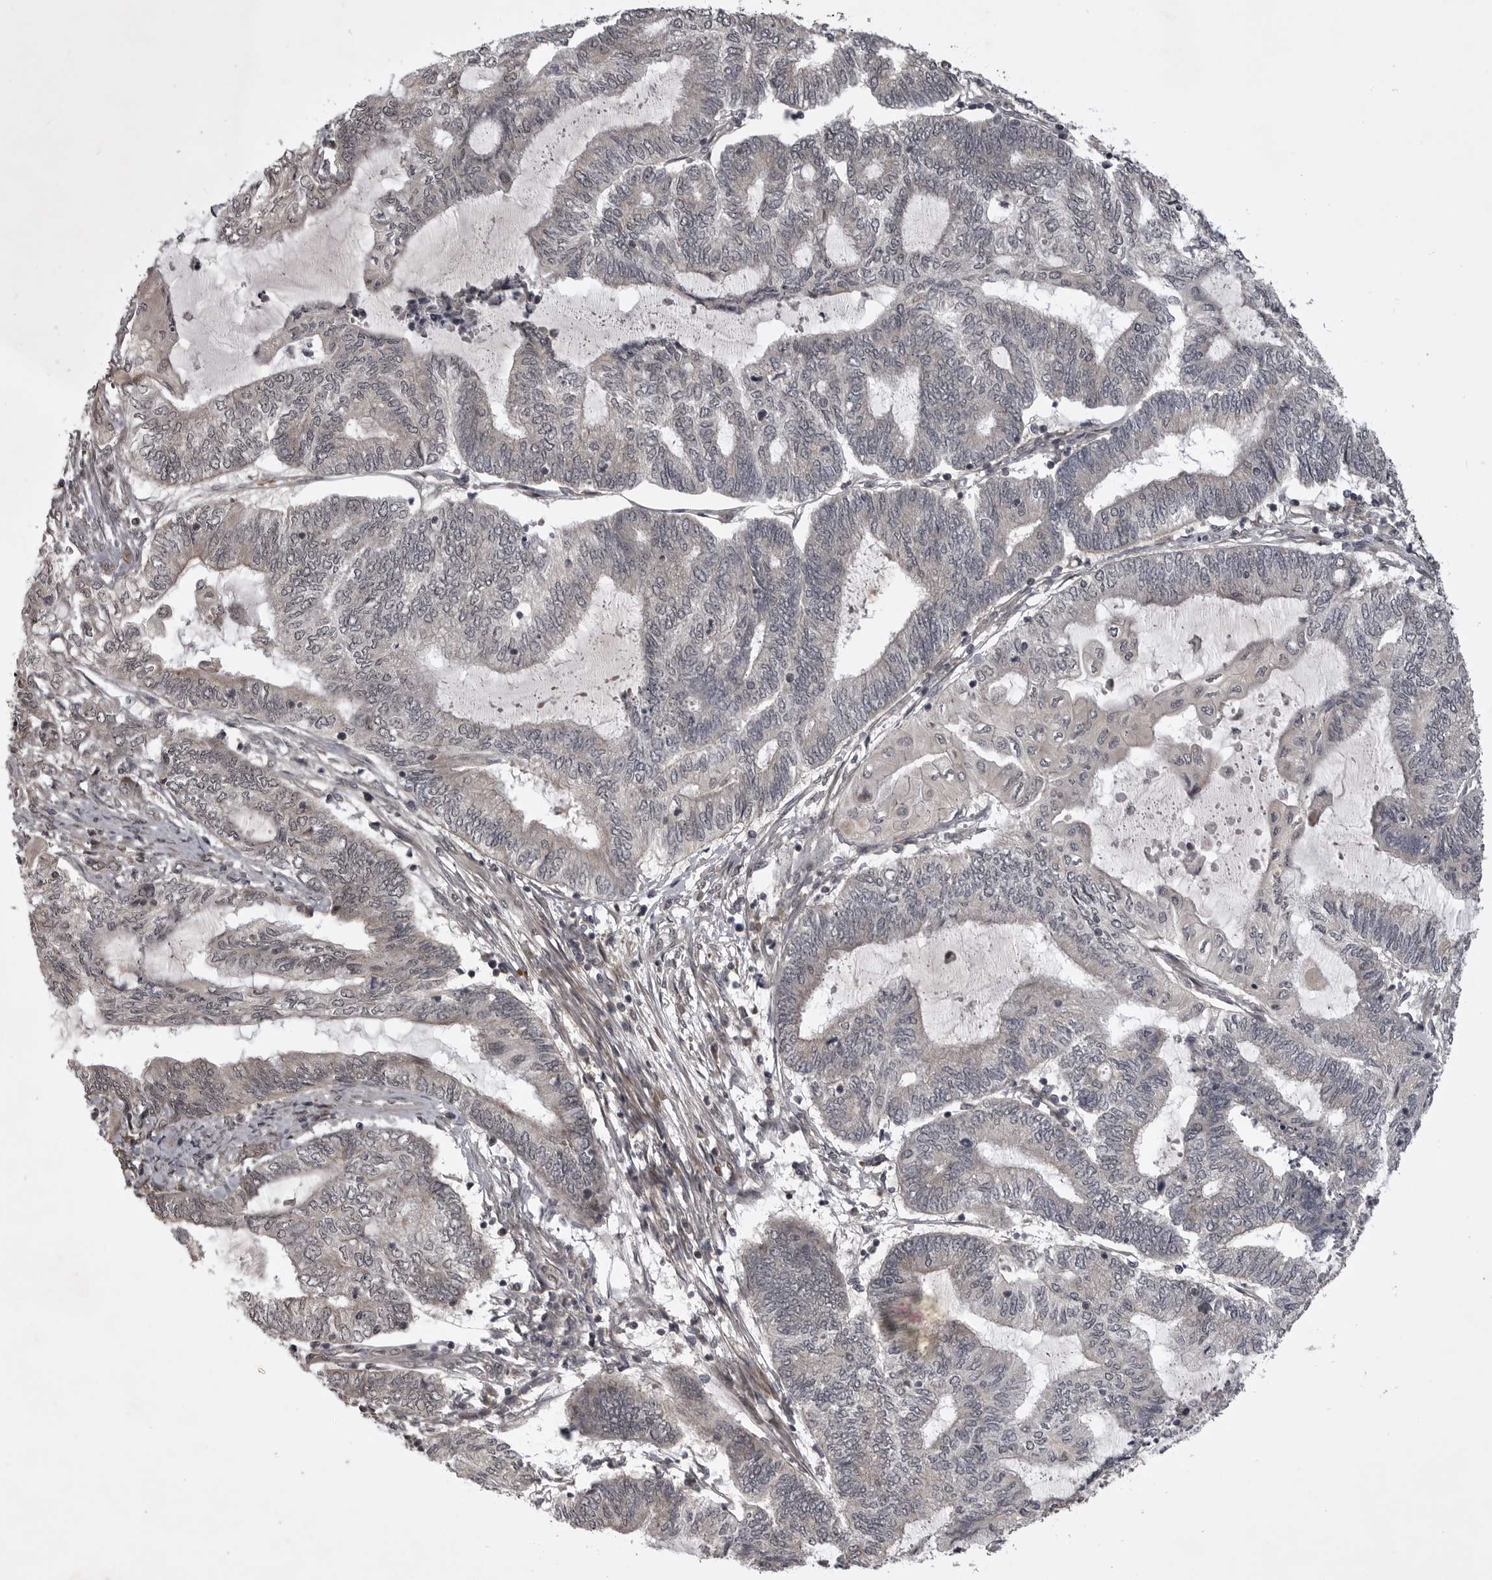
{"staining": {"intensity": "negative", "quantity": "none", "location": "none"}, "tissue": "endometrial cancer", "cell_type": "Tumor cells", "image_type": "cancer", "snomed": [{"axis": "morphology", "description": "Adenocarcinoma, NOS"}, {"axis": "topography", "description": "Uterus"}, {"axis": "topography", "description": "Endometrium"}], "caption": "Image shows no protein positivity in tumor cells of adenocarcinoma (endometrial) tissue.", "gene": "SNX16", "patient": {"sex": "female", "age": 70}}